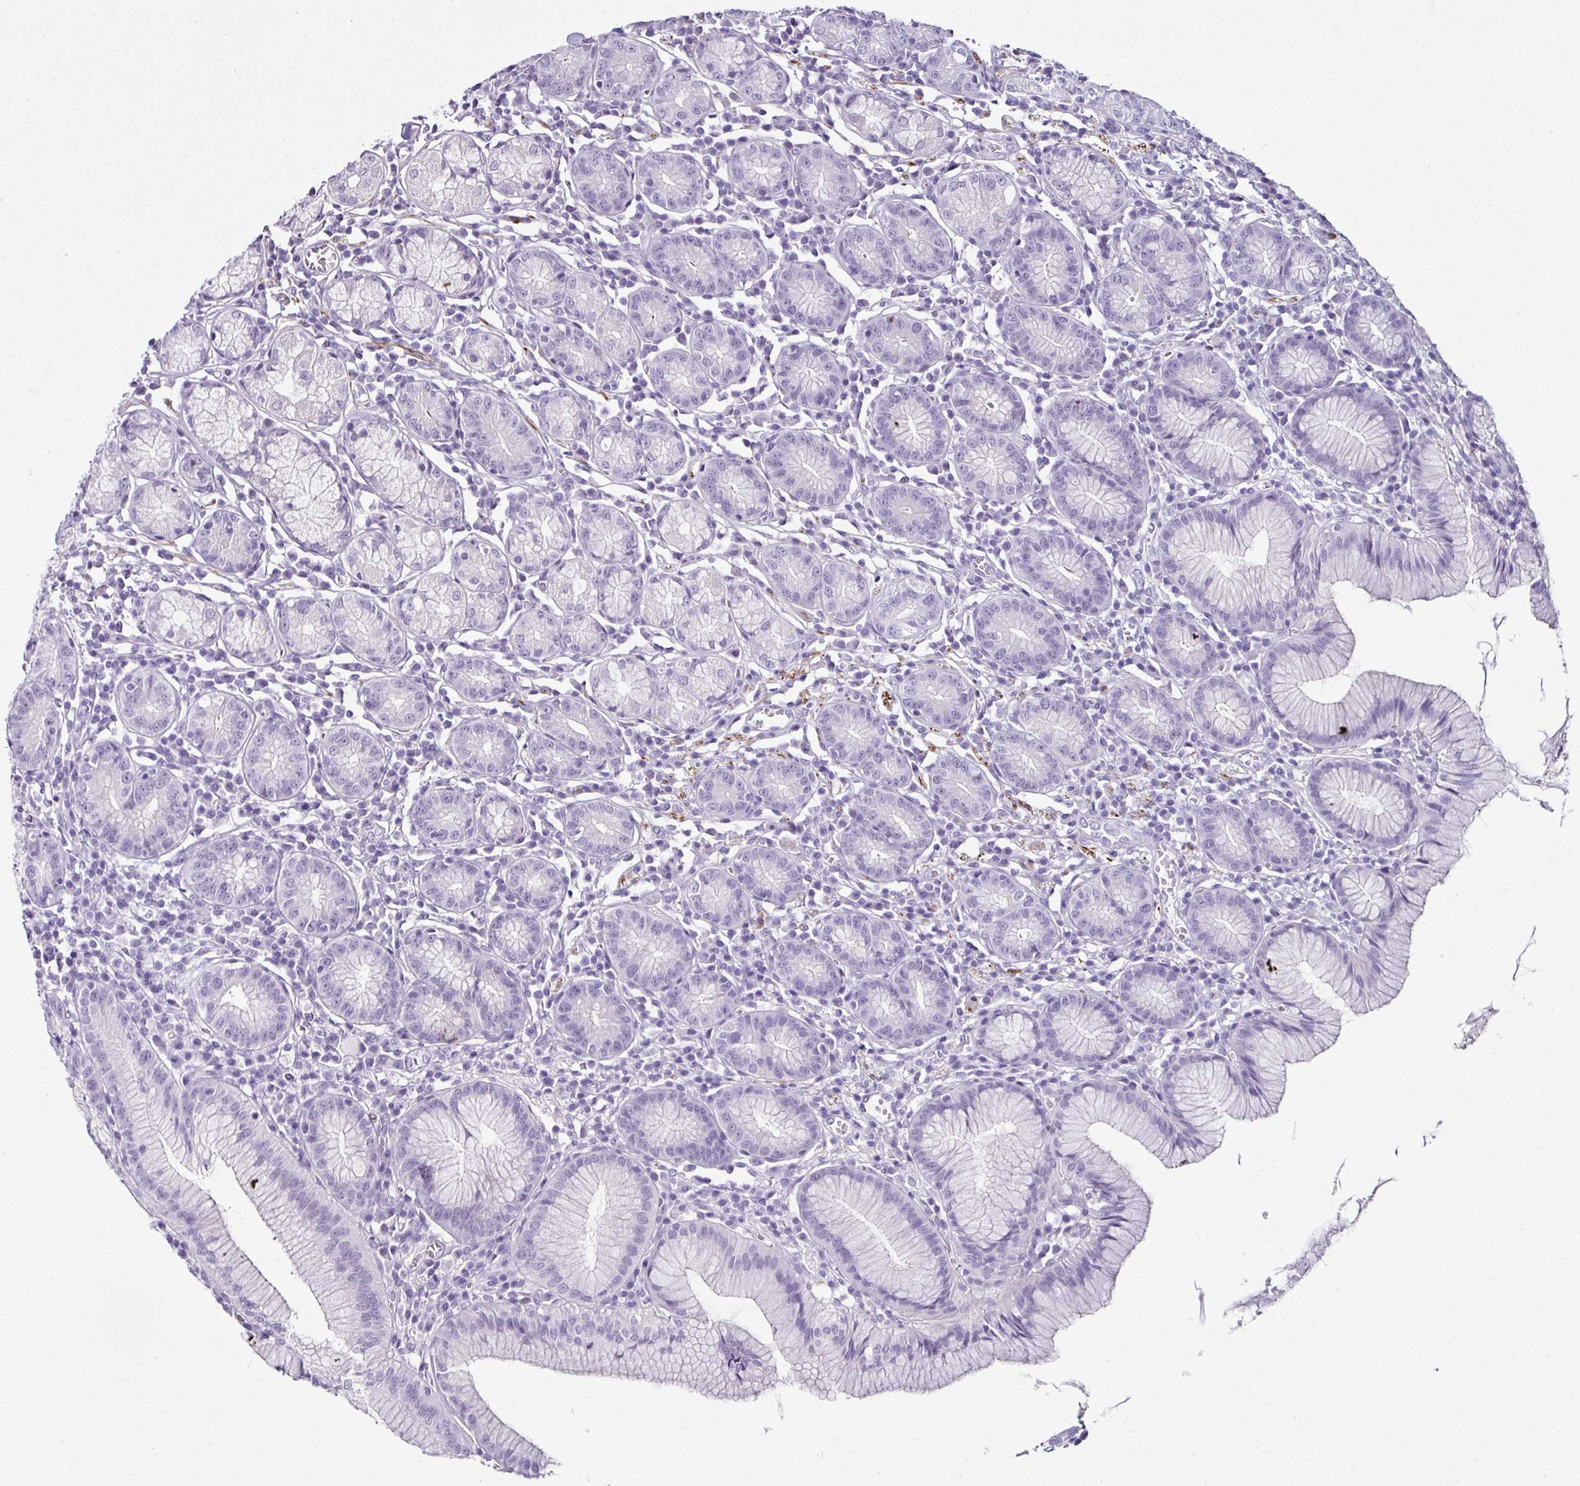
{"staining": {"intensity": "negative", "quantity": "none", "location": "none"}, "tissue": "stomach", "cell_type": "Glandular cells", "image_type": "normal", "snomed": [{"axis": "morphology", "description": "Normal tissue, NOS"}, {"axis": "topography", "description": "Stomach"}], "caption": "Immunohistochemical staining of unremarkable human stomach shows no significant positivity in glandular cells. (Immunohistochemistry (ihc), brightfield microscopy, high magnification).", "gene": "TRA2A", "patient": {"sex": "male", "age": 55}}